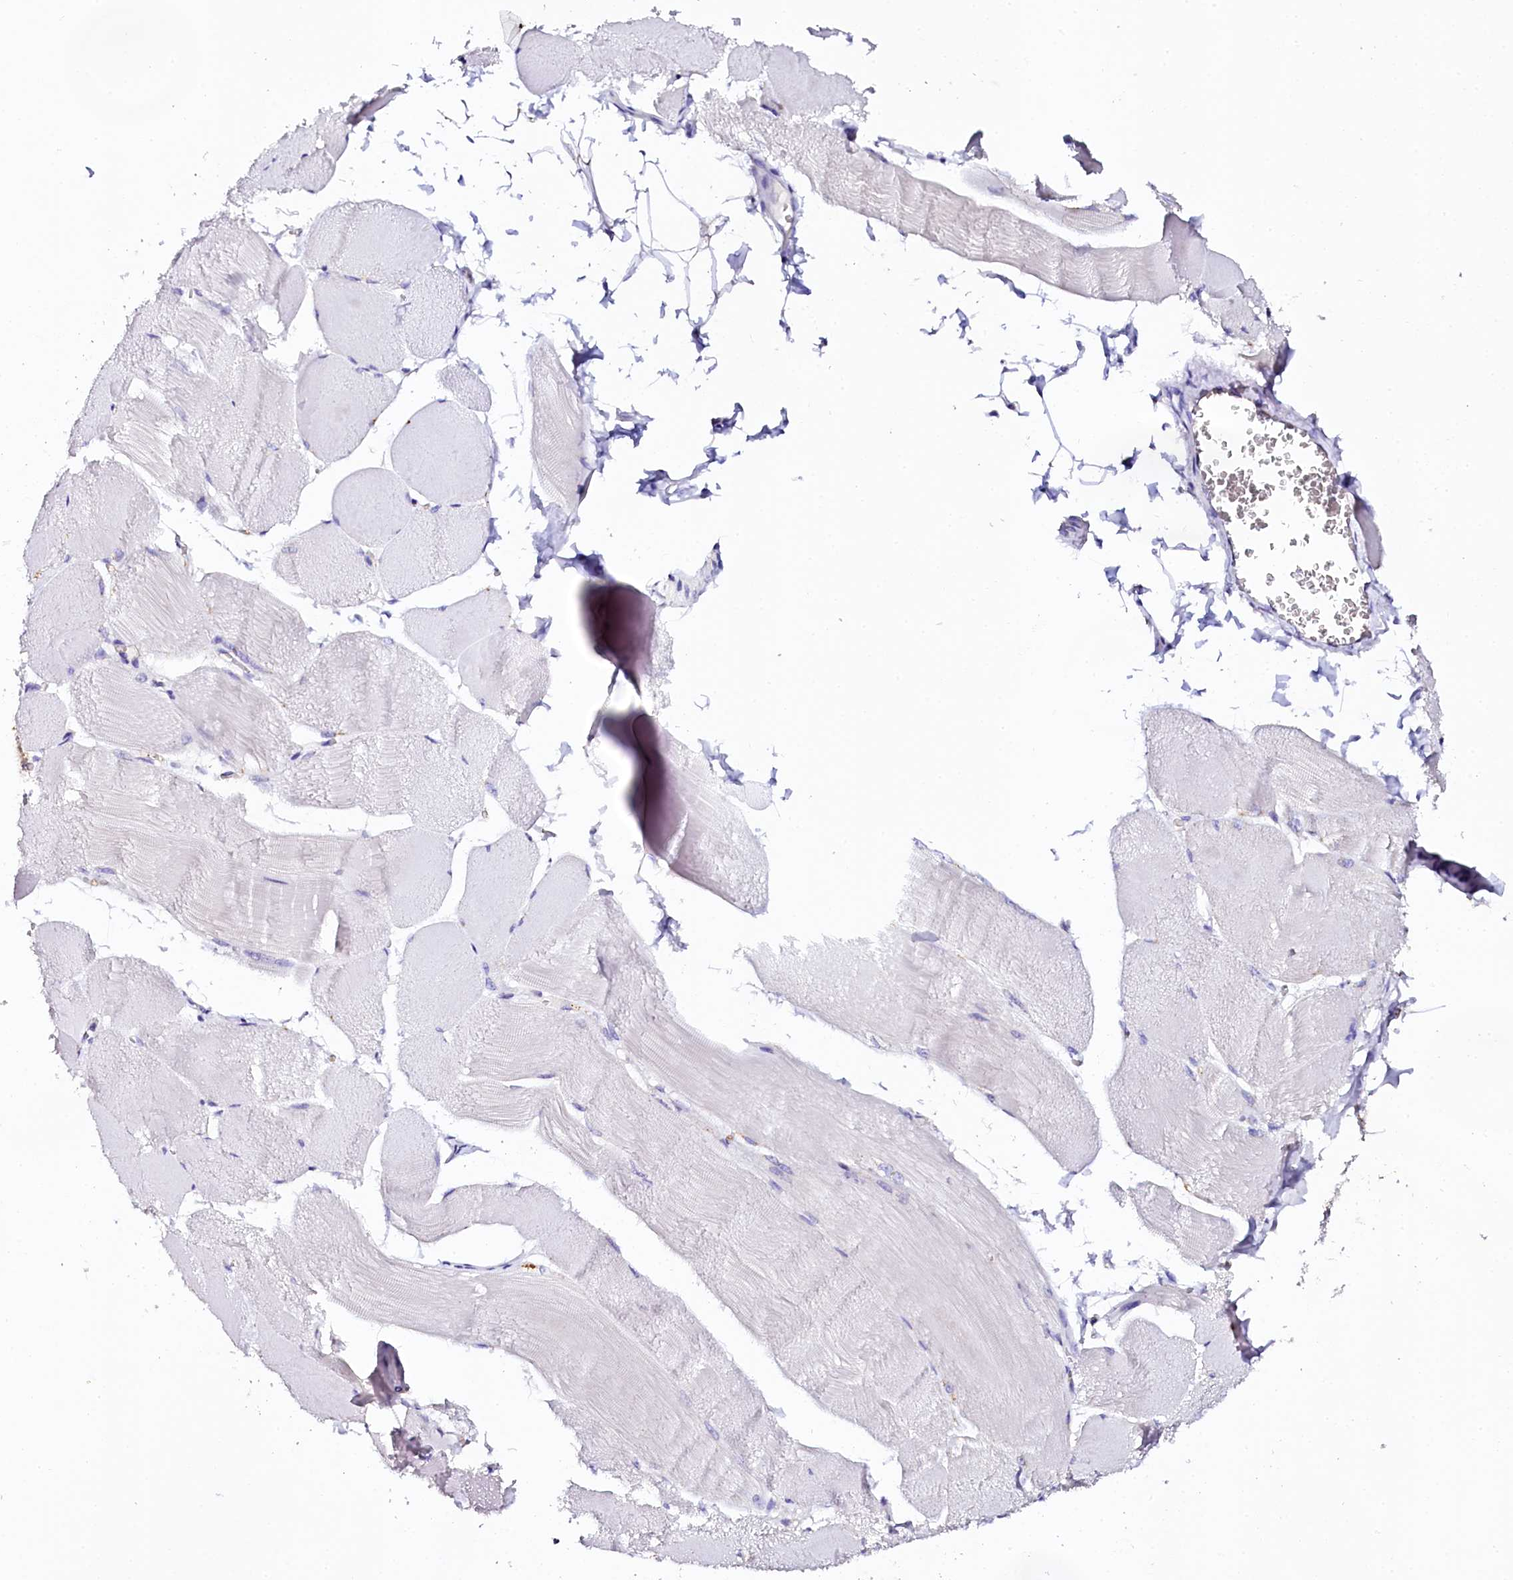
{"staining": {"intensity": "negative", "quantity": "none", "location": "none"}, "tissue": "skeletal muscle", "cell_type": "Myocytes", "image_type": "normal", "snomed": [{"axis": "morphology", "description": "Normal tissue, NOS"}, {"axis": "morphology", "description": "Basal cell carcinoma"}, {"axis": "topography", "description": "Skeletal muscle"}], "caption": "Skeletal muscle stained for a protein using immunohistochemistry (IHC) shows no positivity myocytes.", "gene": "NAA16", "patient": {"sex": "female", "age": 64}}